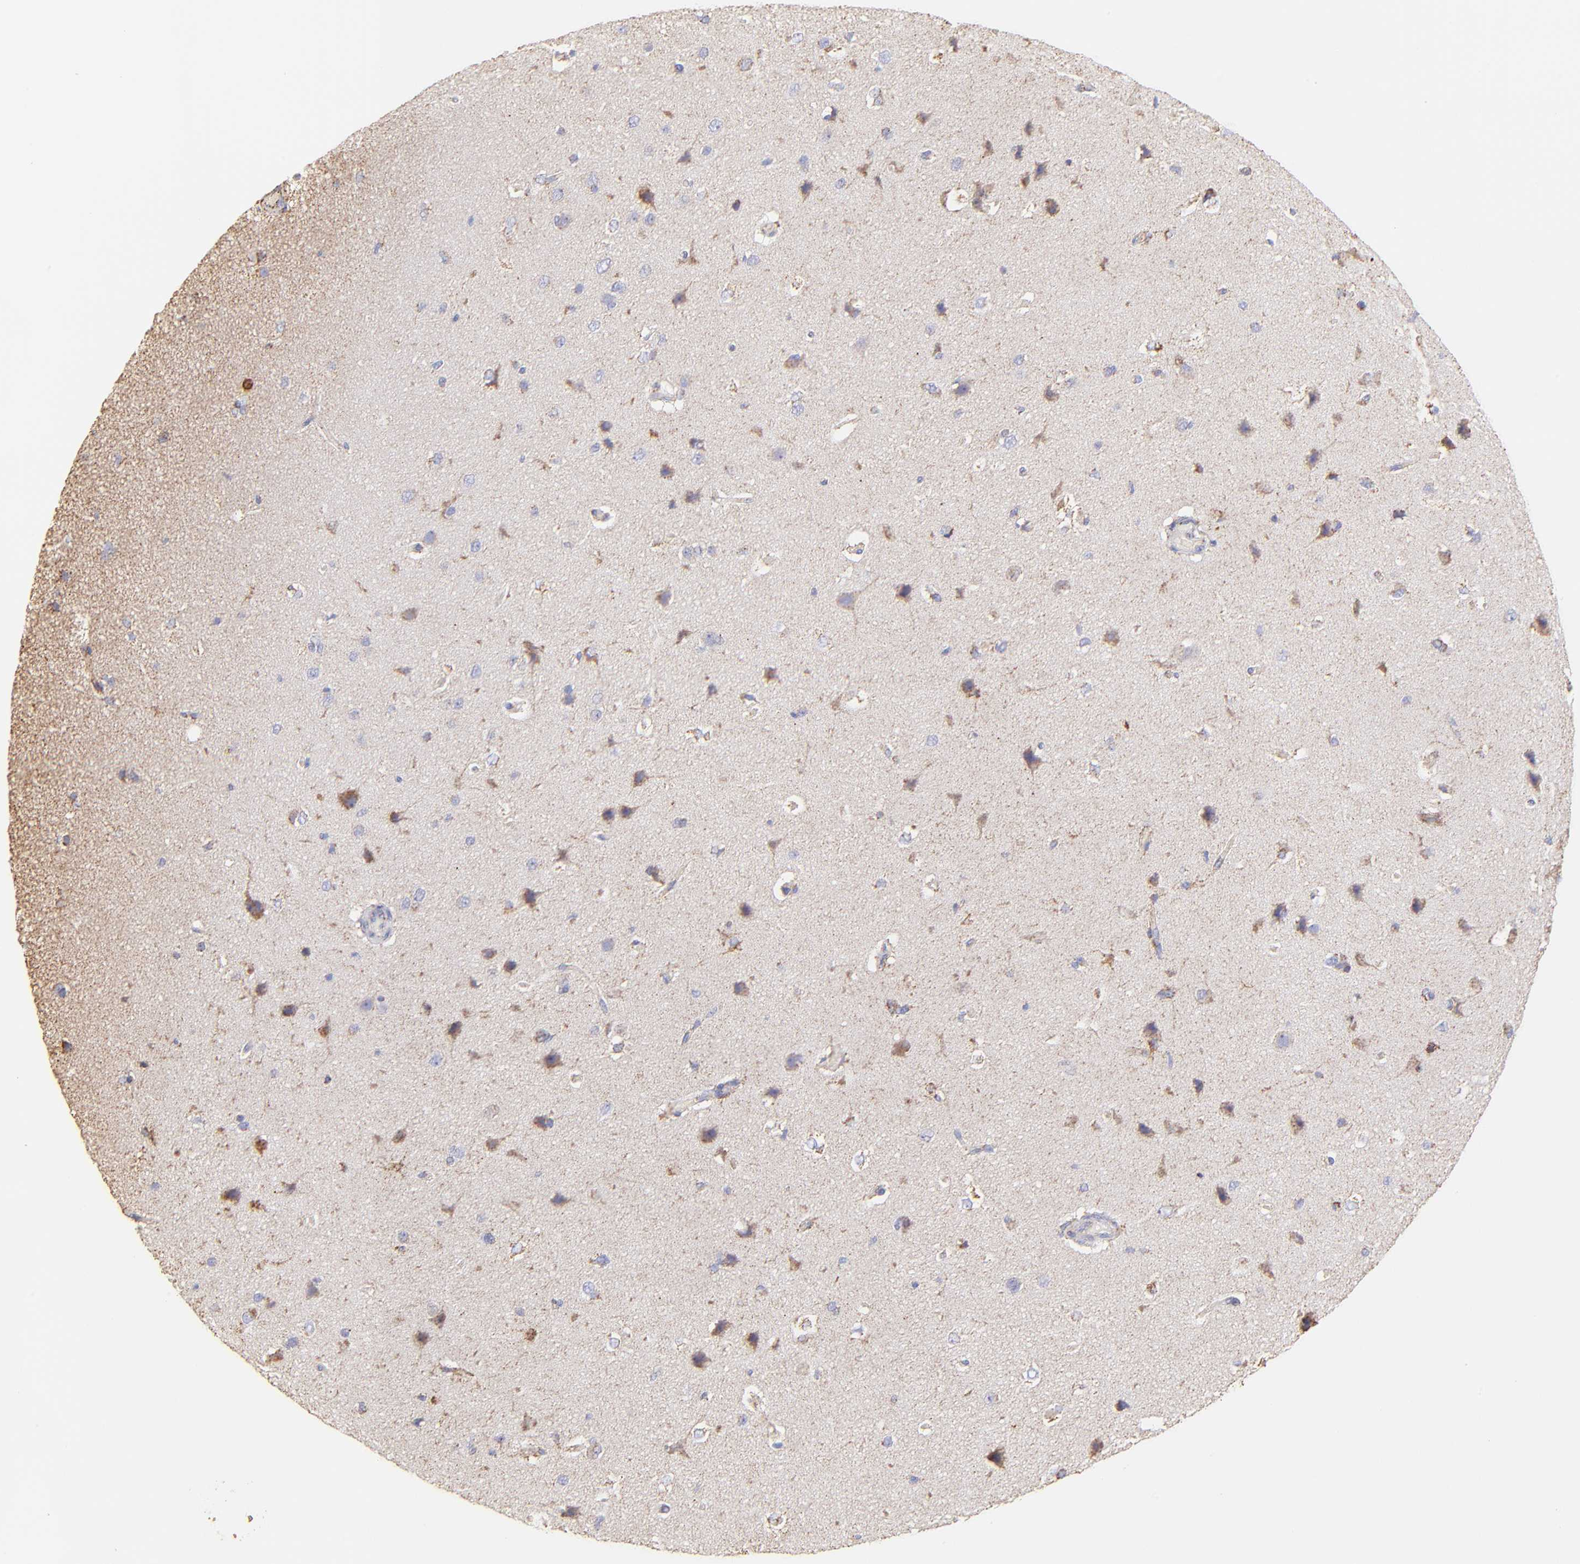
{"staining": {"intensity": "moderate", "quantity": "25%-75%", "location": "cytoplasmic/membranous"}, "tissue": "cerebral cortex", "cell_type": "Endothelial cells", "image_type": "normal", "snomed": [{"axis": "morphology", "description": "Normal tissue, NOS"}, {"axis": "topography", "description": "Cerebral cortex"}], "caption": "DAB immunohistochemical staining of normal human cerebral cortex shows moderate cytoplasmic/membranous protein positivity in approximately 25%-75% of endothelial cells.", "gene": "ECH1", "patient": {"sex": "female", "age": 45}}